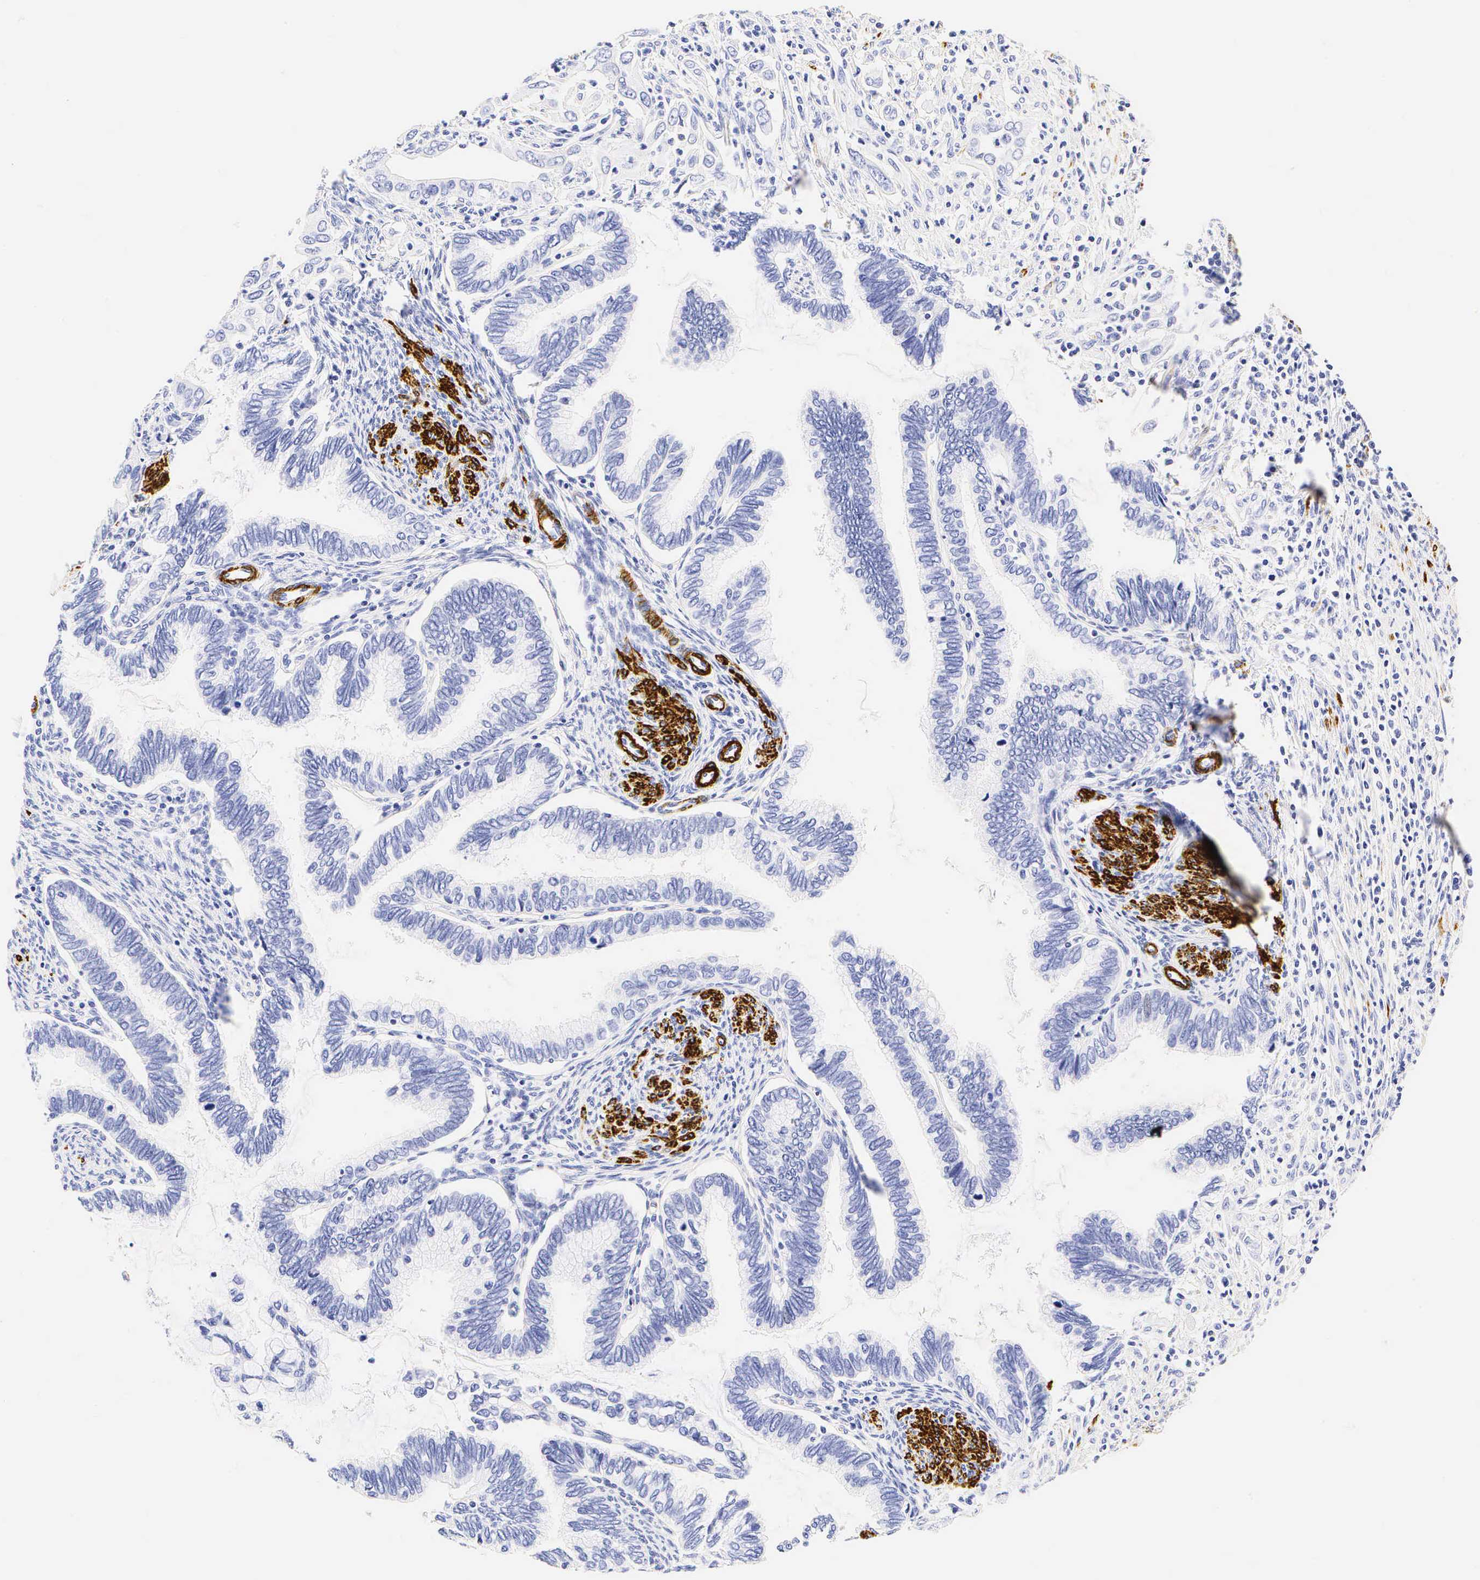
{"staining": {"intensity": "negative", "quantity": "none", "location": "none"}, "tissue": "cervical cancer", "cell_type": "Tumor cells", "image_type": "cancer", "snomed": [{"axis": "morphology", "description": "Adenocarcinoma, NOS"}, {"axis": "topography", "description": "Cervix"}], "caption": "IHC photomicrograph of neoplastic tissue: cervical adenocarcinoma stained with DAB (3,3'-diaminobenzidine) demonstrates no significant protein staining in tumor cells.", "gene": "CALD1", "patient": {"sex": "female", "age": 49}}